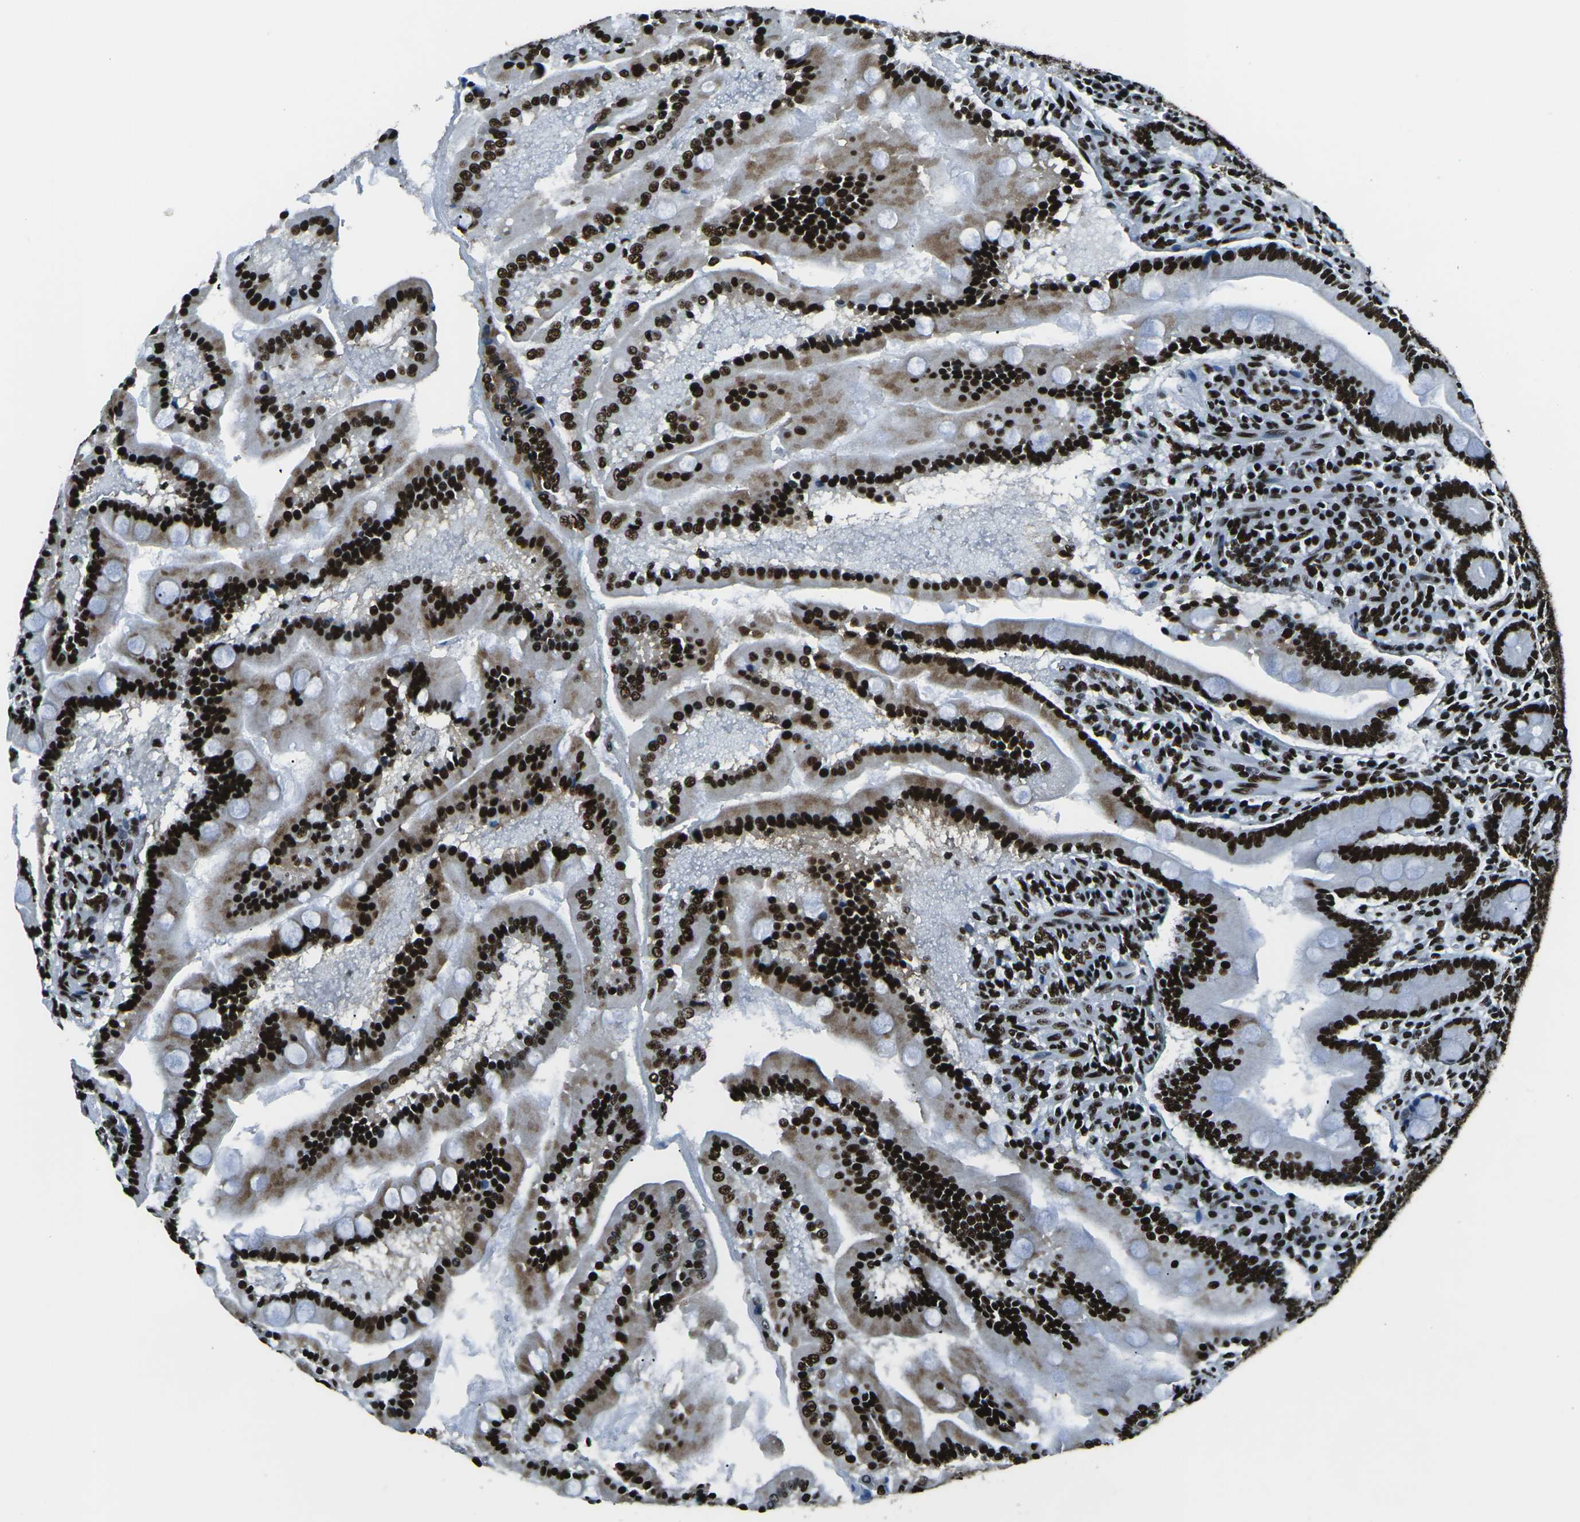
{"staining": {"intensity": "strong", "quantity": ">75%", "location": "nuclear"}, "tissue": "duodenum", "cell_type": "Glandular cells", "image_type": "normal", "snomed": [{"axis": "morphology", "description": "Normal tissue, NOS"}, {"axis": "topography", "description": "Duodenum"}], "caption": "IHC histopathology image of benign duodenum: duodenum stained using immunohistochemistry demonstrates high levels of strong protein expression localized specifically in the nuclear of glandular cells, appearing as a nuclear brown color.", "gene": "HNRNPL", "patient": {"sex": "male", "age": 50}}